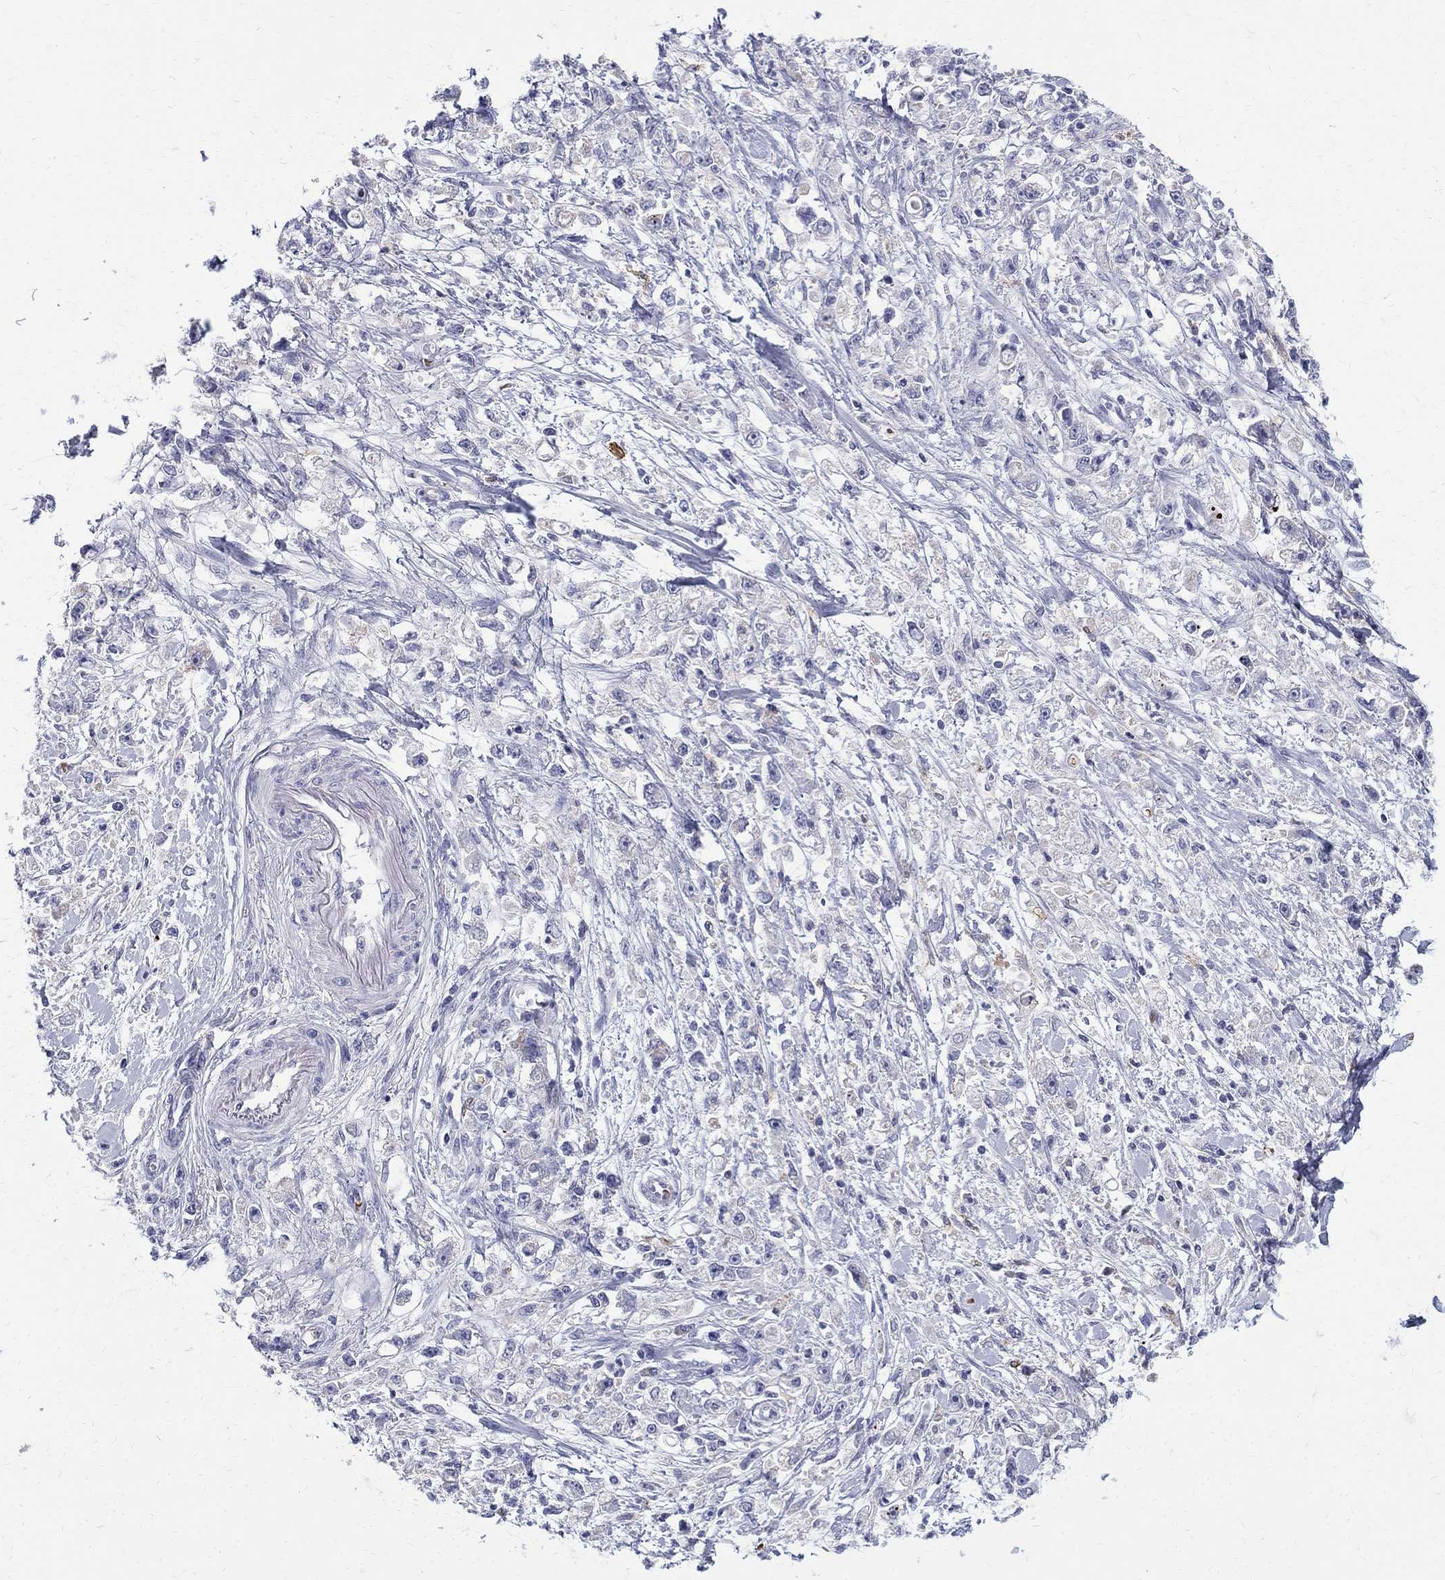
{"staining": {"intensity": "negative", "quantity": "none", "location": "none"}, "tissue": "stomach cancer", "cell_type": "Tumor cells", "image_type": "cancer", "snomed": [{"axis": "morphology", "description": "Adenocarcinoma, NOS"}, {"axis": "topography", "description": "Stomach"}], "caption": "Image shows no protein staining in tumor cells of adenocarcinoma (stomach) tissue. (DAB immunohistochemistry (IHC) with hematoxylin counter stain).", "gene": "AGER", "patient": {"sex": "female", "age": 59}}